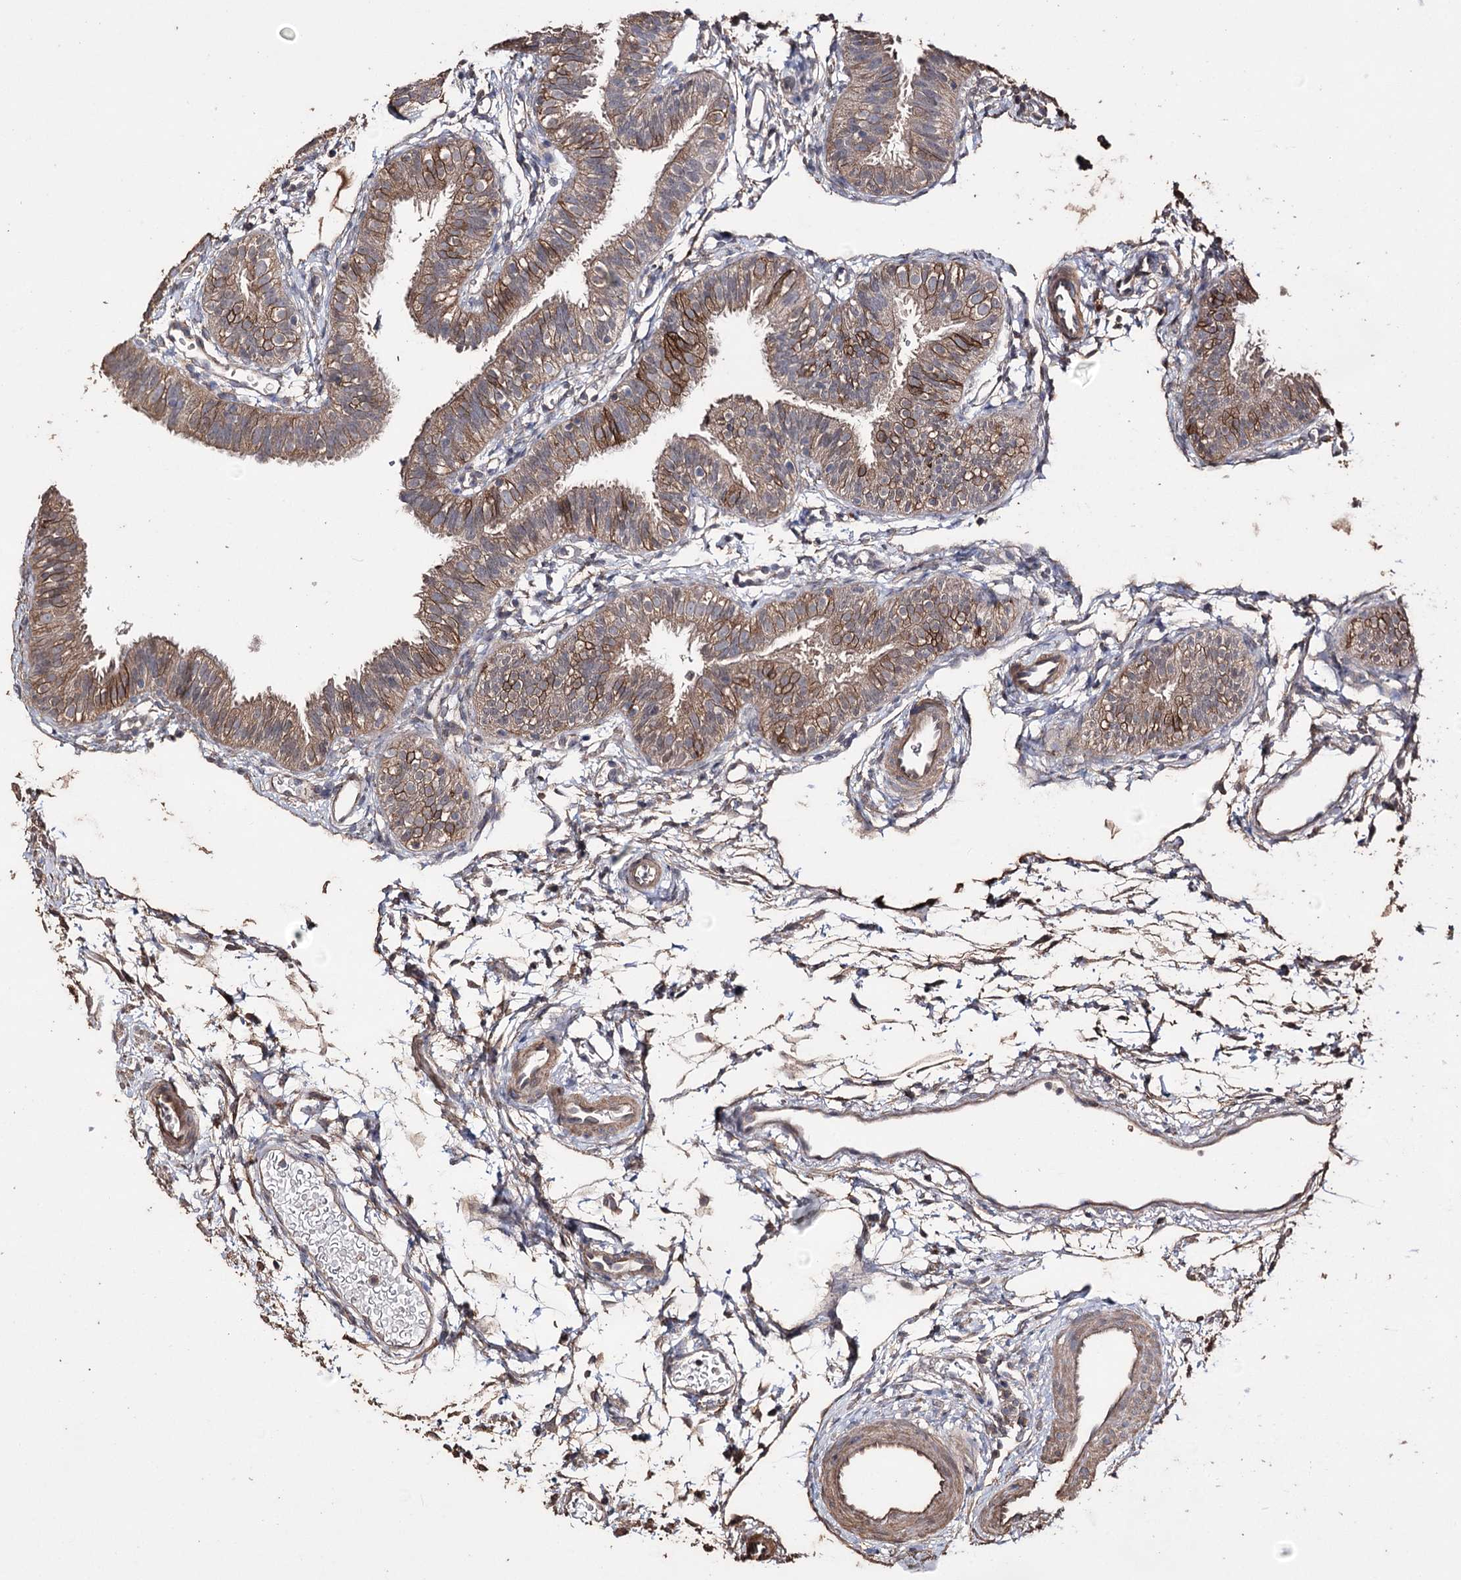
{"staining": {"intensity": "moderate", "quantity": "25%-75%", "location": "cytoplasmic/membranous"}, "tissue": "fallopian tube", "cell_type": "Glandular cells", "image_type": "normal", "snomed": [{"axis": "morphology", "description": "Normal tissue, NOS"}, {"axis": "topography", "description": "Fallopian tube"}], "caption": "Fallopian tube stained with DAB (3,3'-diaminobenzidine) immunohistochemistry demonstrates medium levels of moderate cytoplasmic/membranous expression in about 25%-75% of glandular cells.", "gene": "ZNF662", "patient": {"sex": "female", "age": 35}}